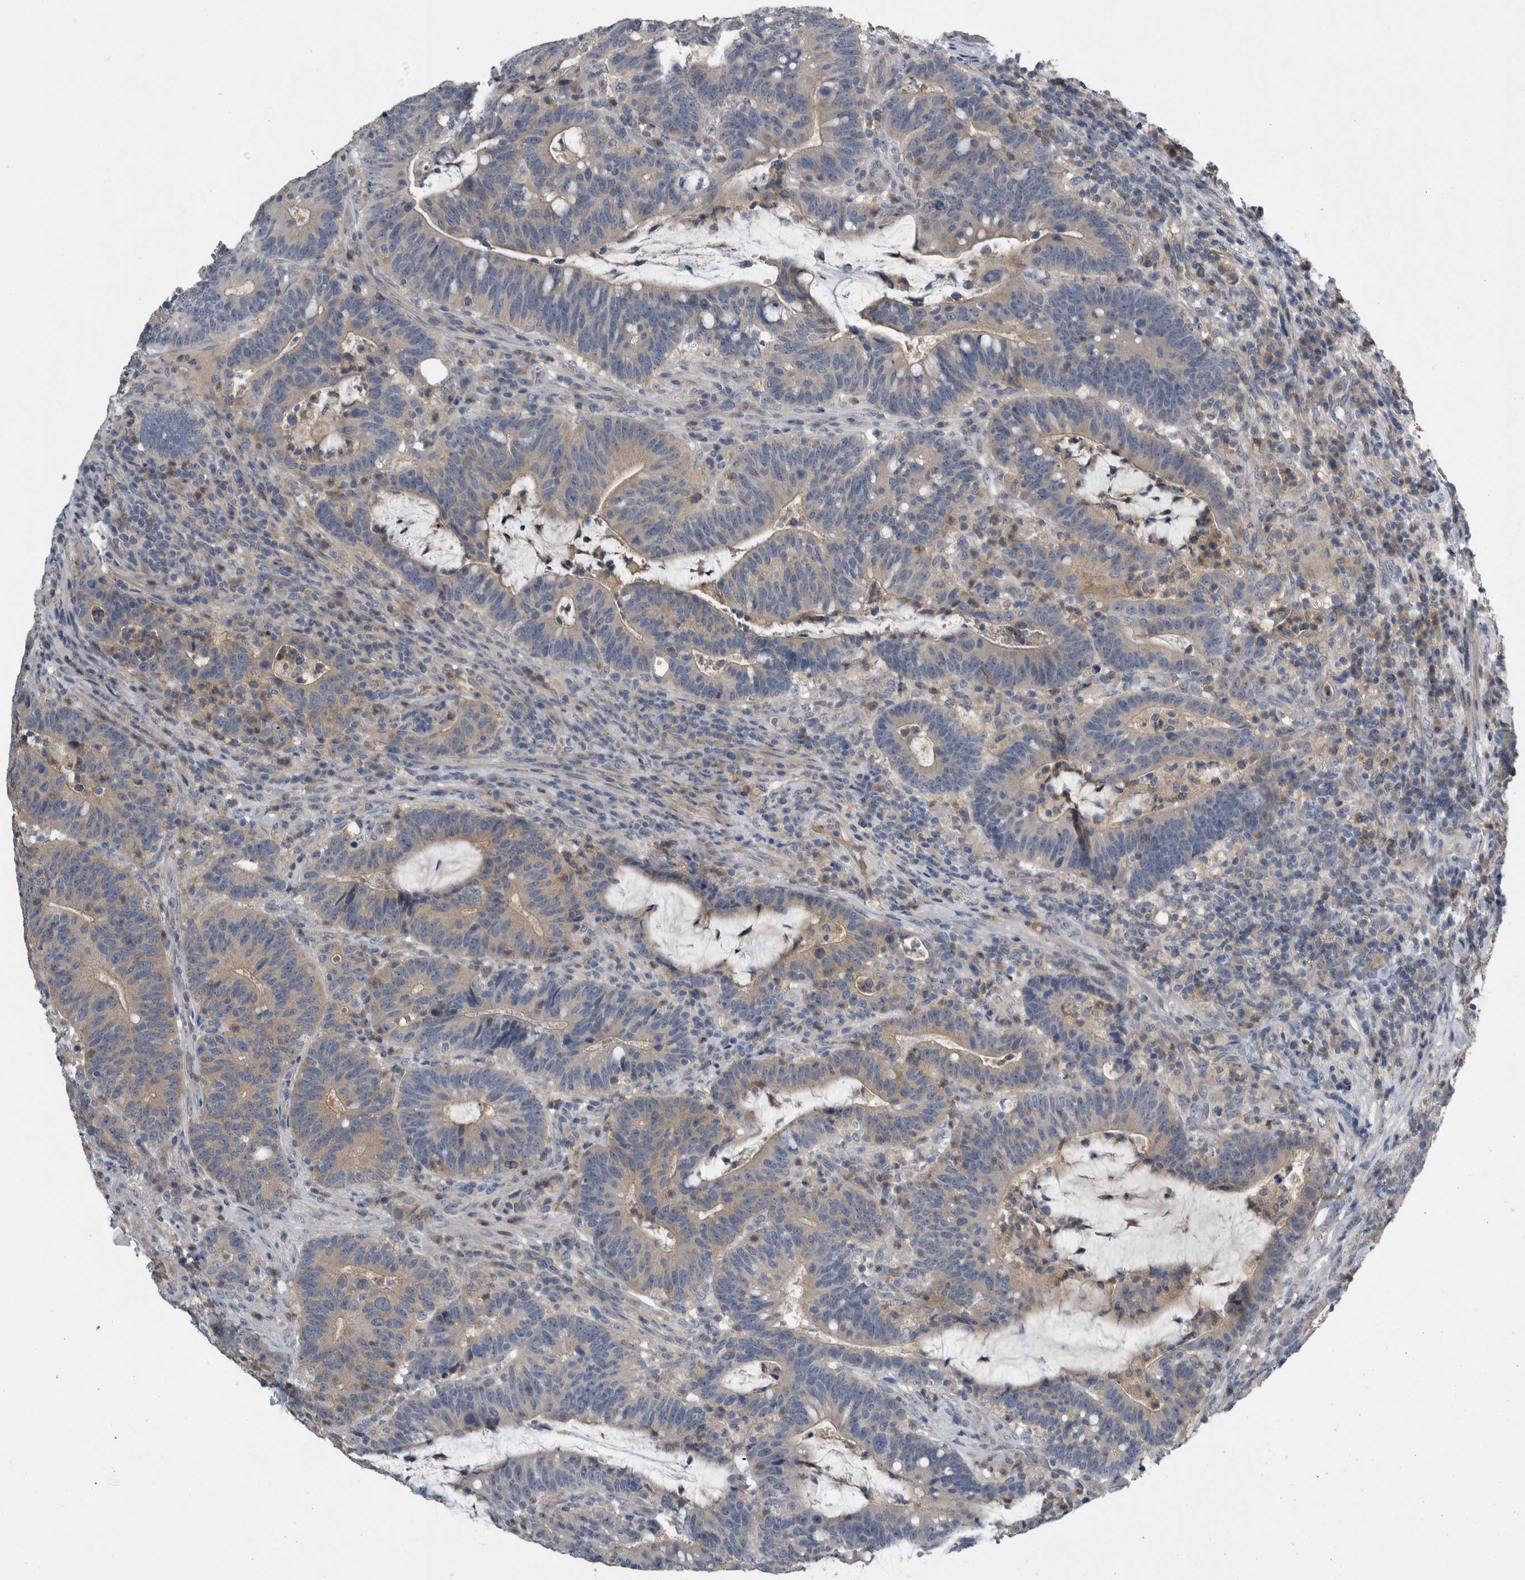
{"staining": {"intensity": "weak", "quantity": "25%-75%", "location": "cytoplasmic/membranous"}, "tissue": "colorectal cancer", "cell_type": "Tumor cells", "image_type": "cancer", "snomed": [{"axis": "morphology", "description": "Adenocarcinoma, NOS"}, {"axis": "topography", "description": "Colon"}], "caption": "Immunohistochemical staining of human colorectal adenocarcinoma displays weak cytoplasmic/membranous protein positivity in approximately 25%-75% of tumor cells. Nuclei are stained in blue.", "gene": "NT5C2", "patient": {"sex": "female", "age": 66}}